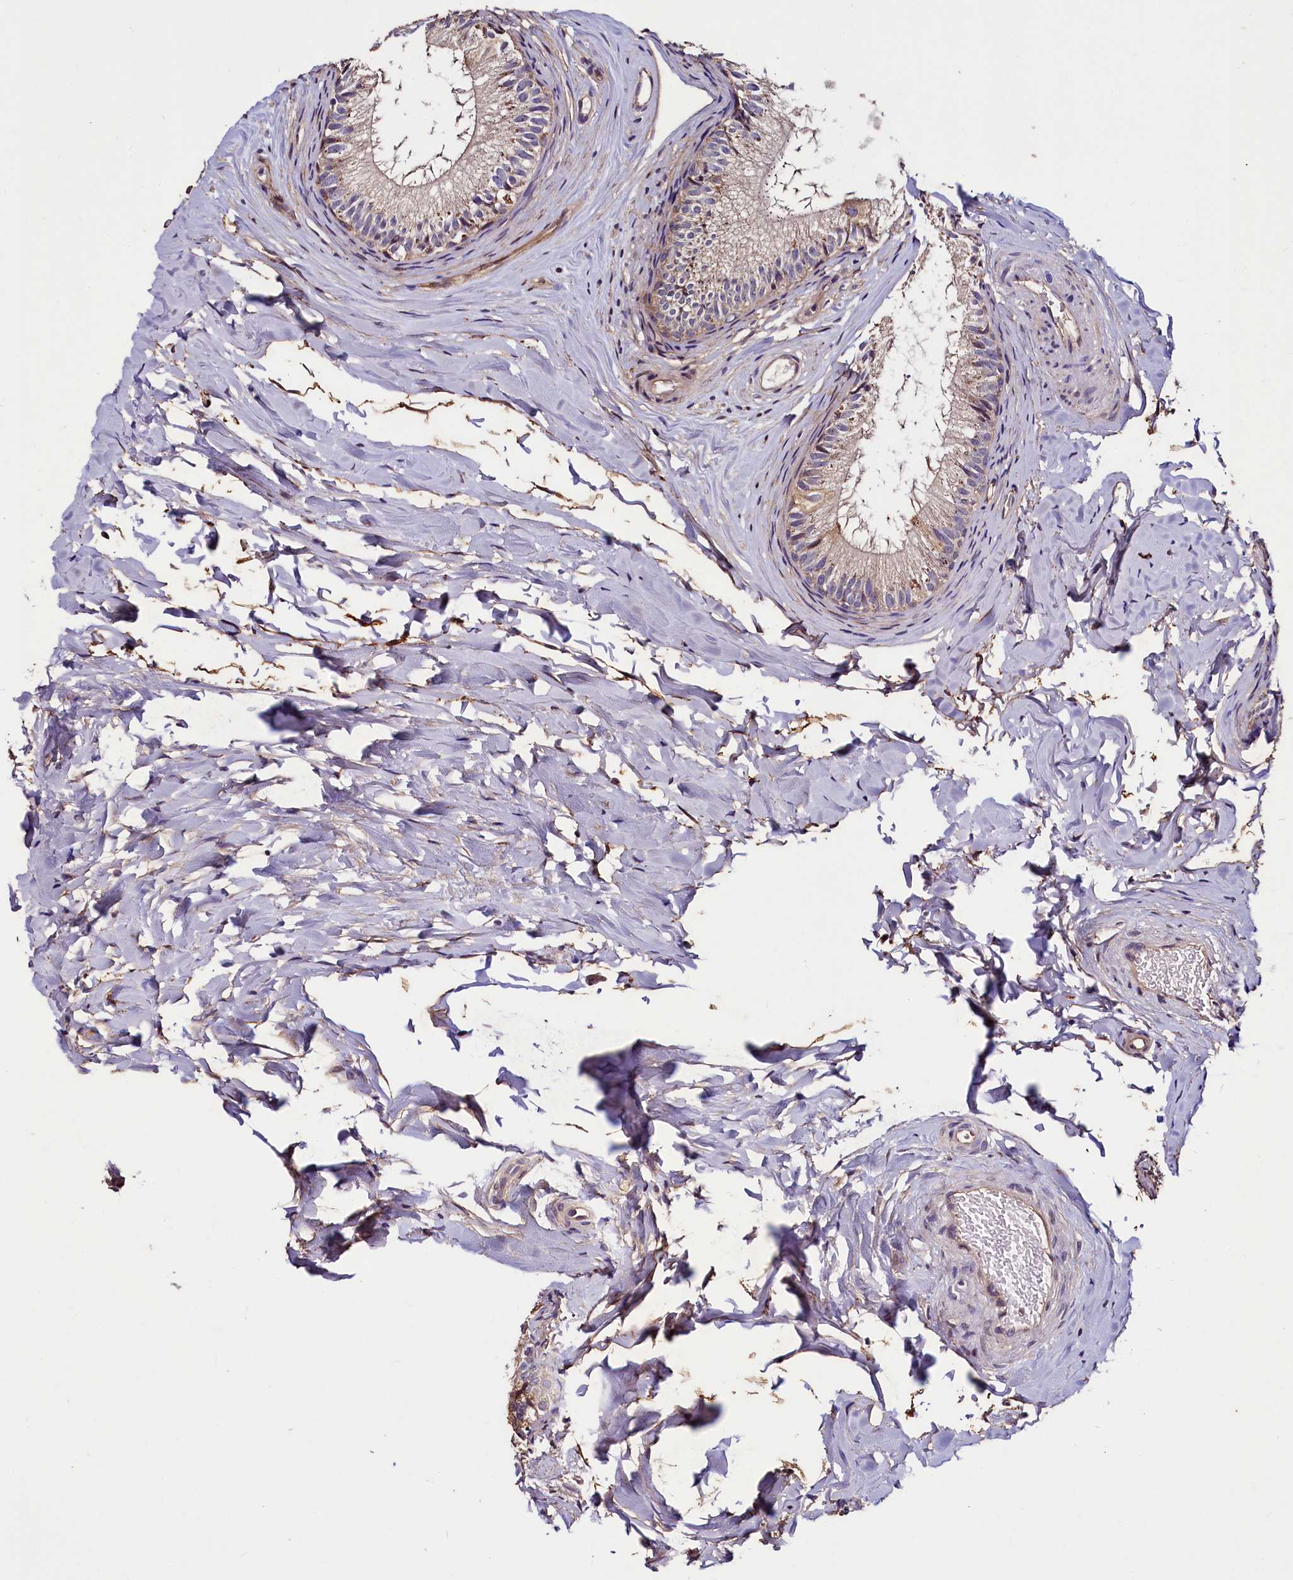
{"staining": {"intensity": "weak", "quantity": "<25%", "location": "cytoplasmic/membranous"}, "tissue": "epididymis", "cell_type": "Glandular cells", "image_type": "normal", "snomed": [{"axis": "morphology", "description": "Normal tissue, NOS"}, {"axis": "topography", "description": "Epididymis"}], "caption": "Benign epididymis was stained to show a protein in brown. There is no significant staining in glandular cells.", "gene": "PALM", "patient": {"sex": "male", "age": 34}}